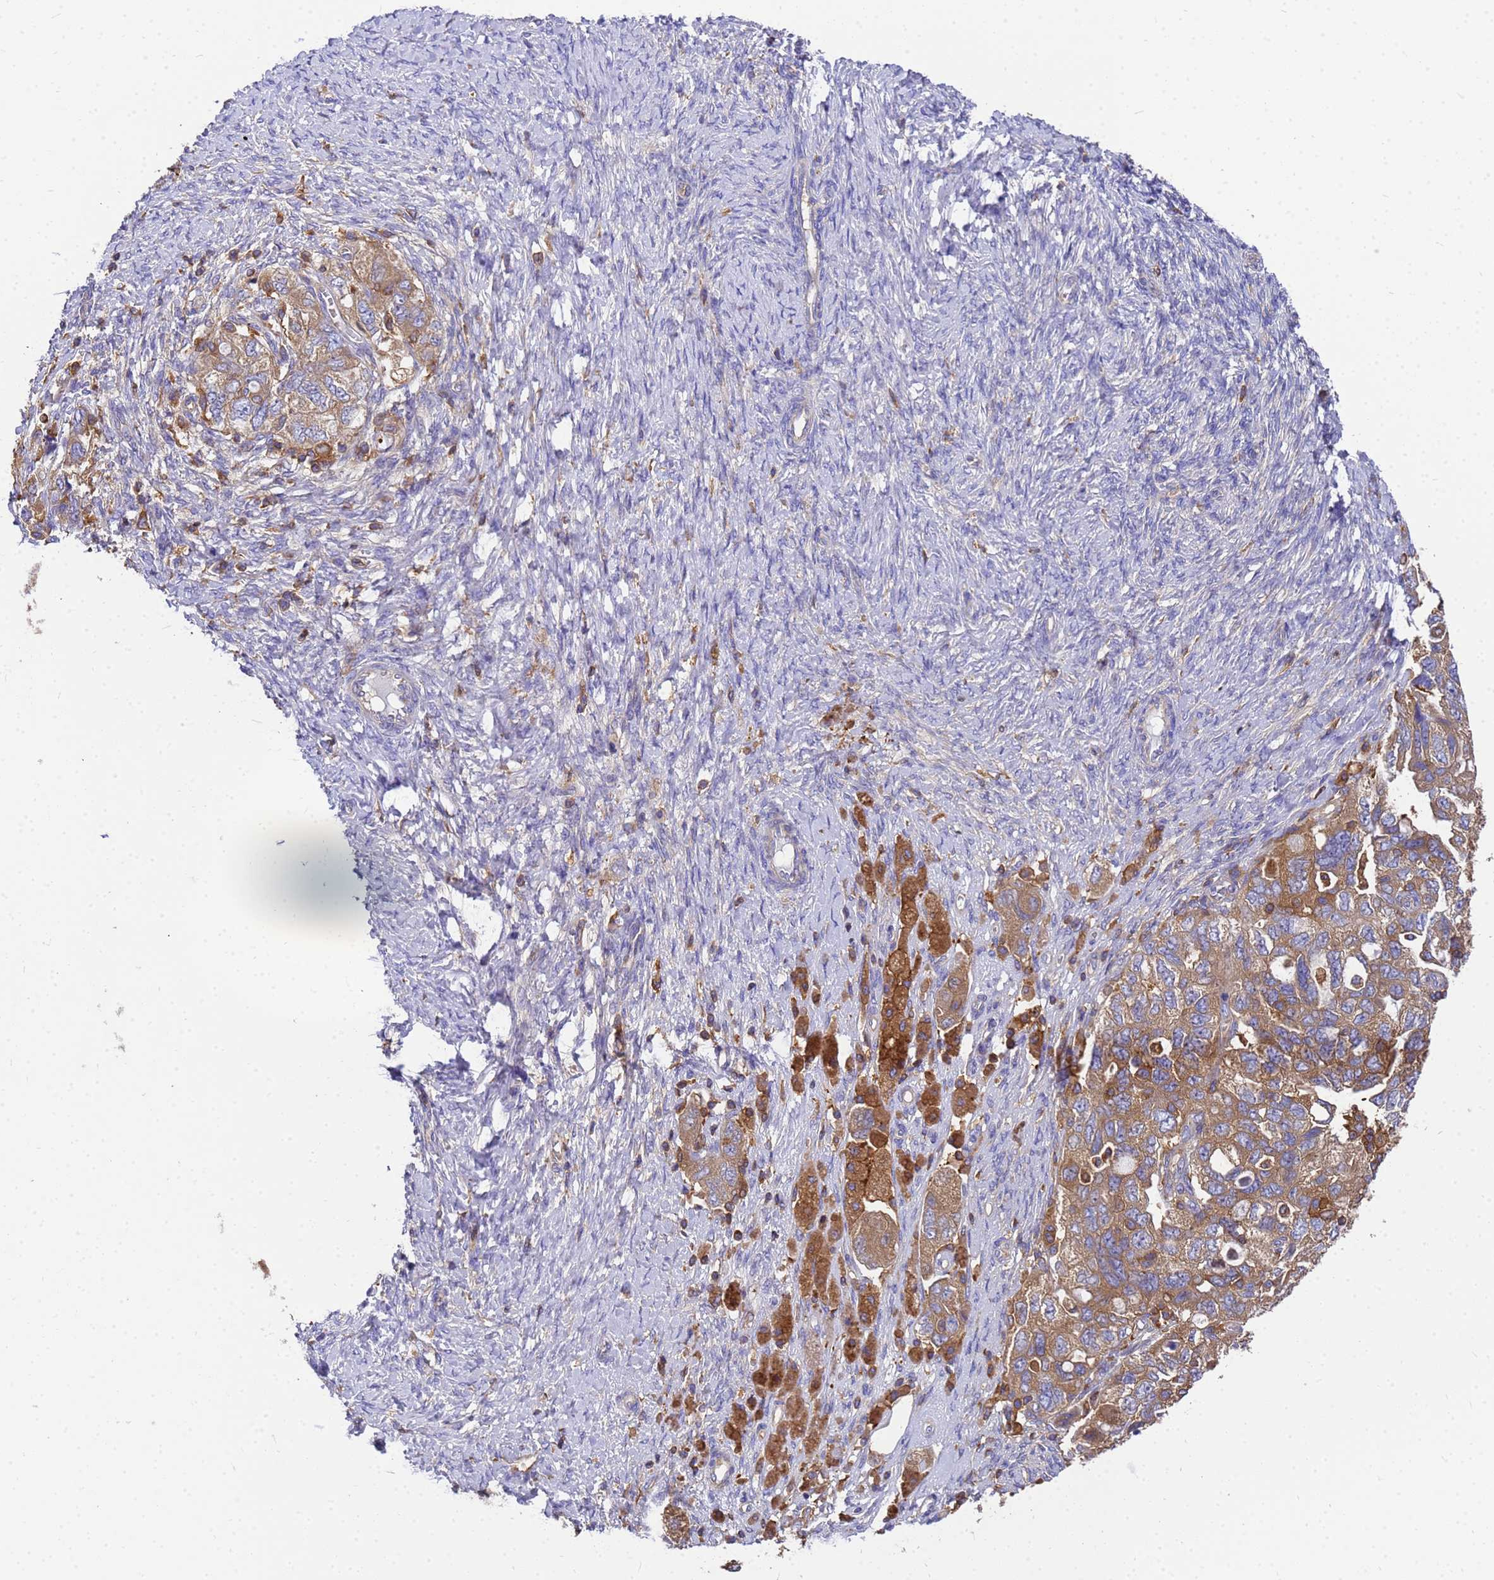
{"staining": {"intensity": "moderate", "quantity": ">75%", "location": "cytoplasmic/membranous"}, "tissue": "ovarian cancer", "cell_type": "Tumor cells", "image_type": "cancer", "snomed": [{"axis": "morphology", "description": "Carcinoma, NOS"}, {"axis": "morphology", "description": "Cystadenocarcinoma, serous, NOS"}, {"axis": "topography", "description": "Ovary"}], "caption": "A photomicrograph showing moderate cytoplasmic/membranous staining in about >75% of tumor cells in ovarian serous cystadenocarcinoma, as visualized by brown immunohistochemical staining.", "gene": "ZNF235", "patient": {"sex": "female", "age": 69}}